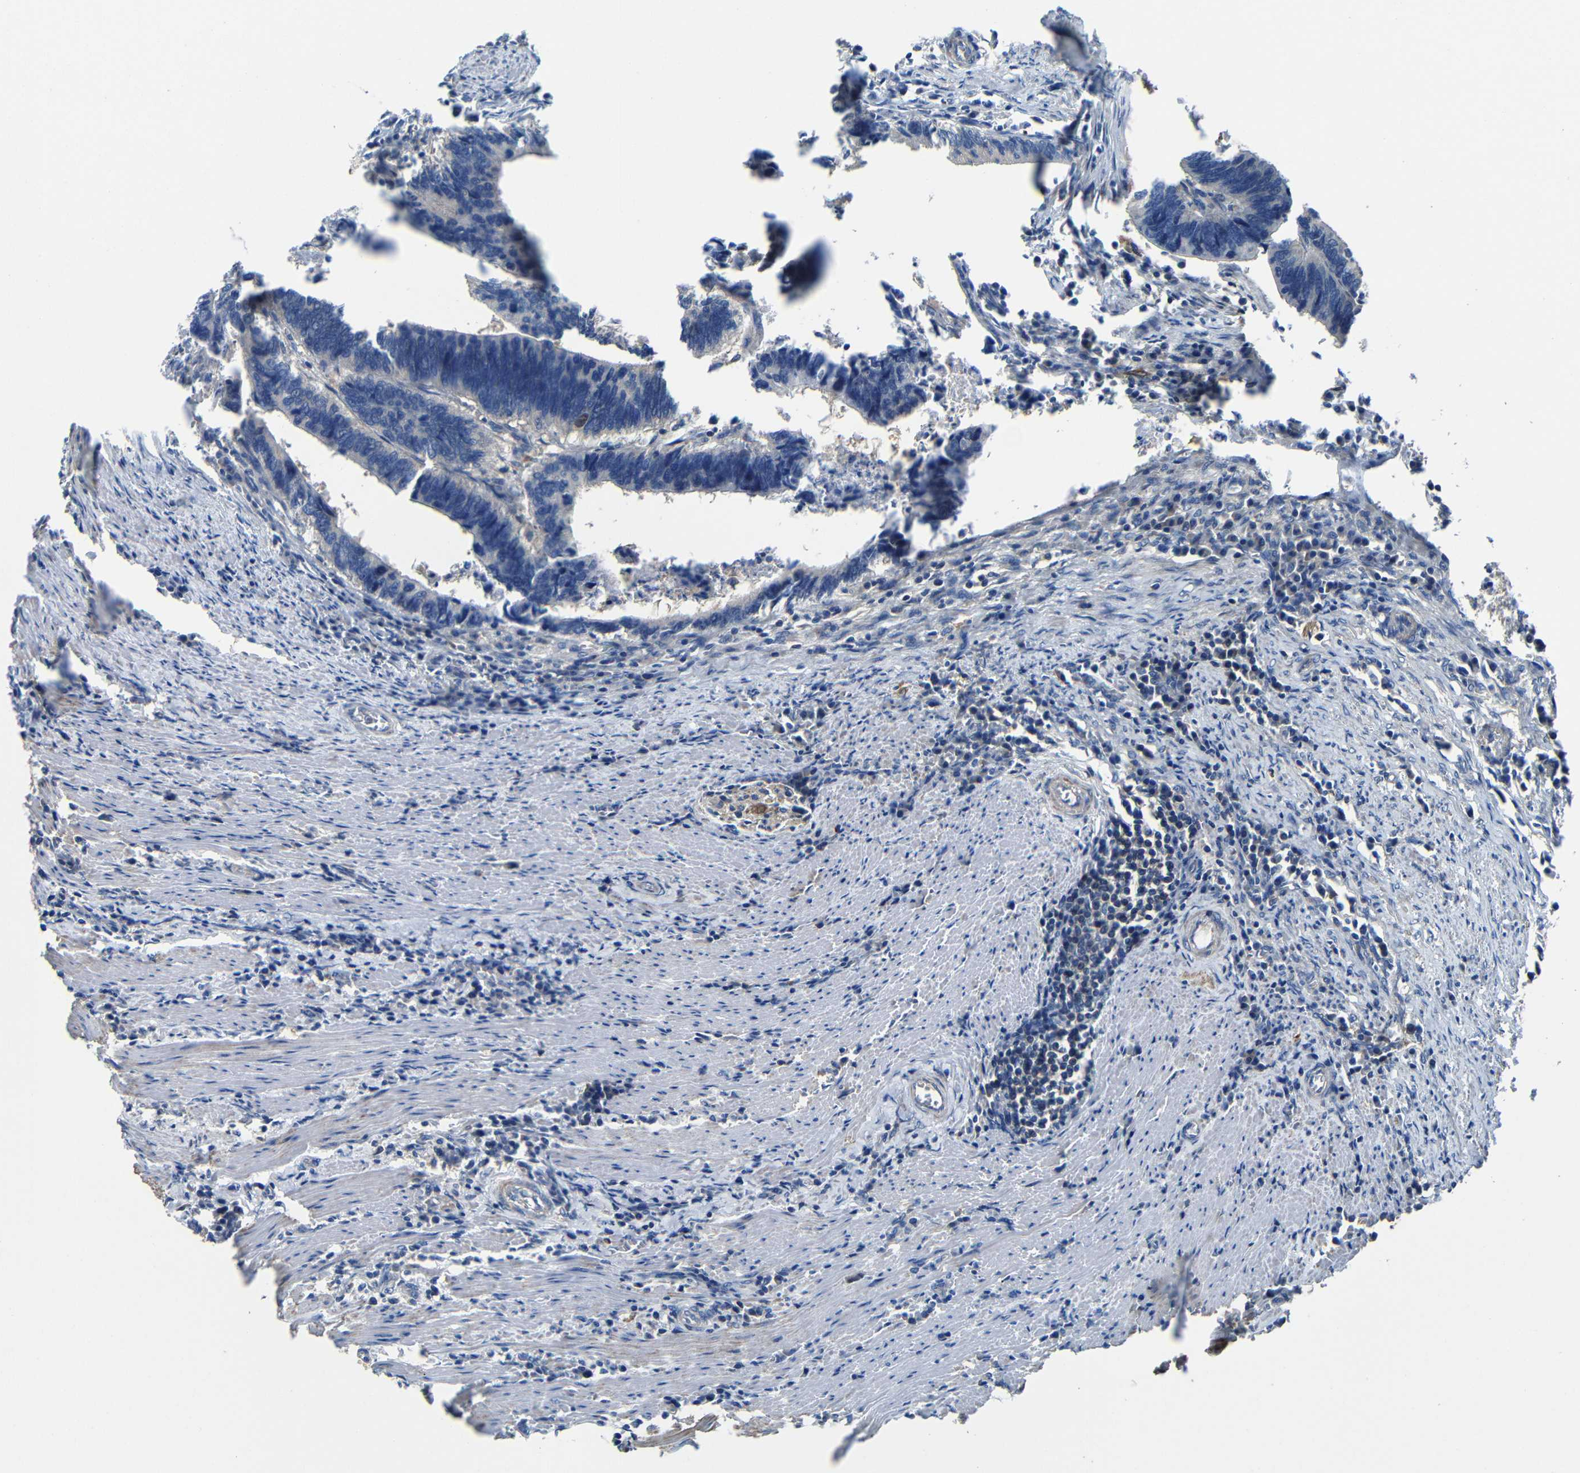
{"staining": {"intensity": "negative", "quantity": "none", "location": "none"}, "tissue": "colorectal cancer", "cell_type": "Tumor cells", "image_type": "cancer", "snomed": [{"axis": "morphology", "description": "Adenocarcinoma, NOS"}, {"axis": "topography", "description": "Colon"}], "caption": "Tumor cells are negative for protein expression in human colorectal cancer (adenocarcinoma). (DAB immunohistochemistry (IHC) visualized using brightfield microscopy, high magnification).", "gene": "GDI1", "patient": {"sex": "male", "age": 72}}